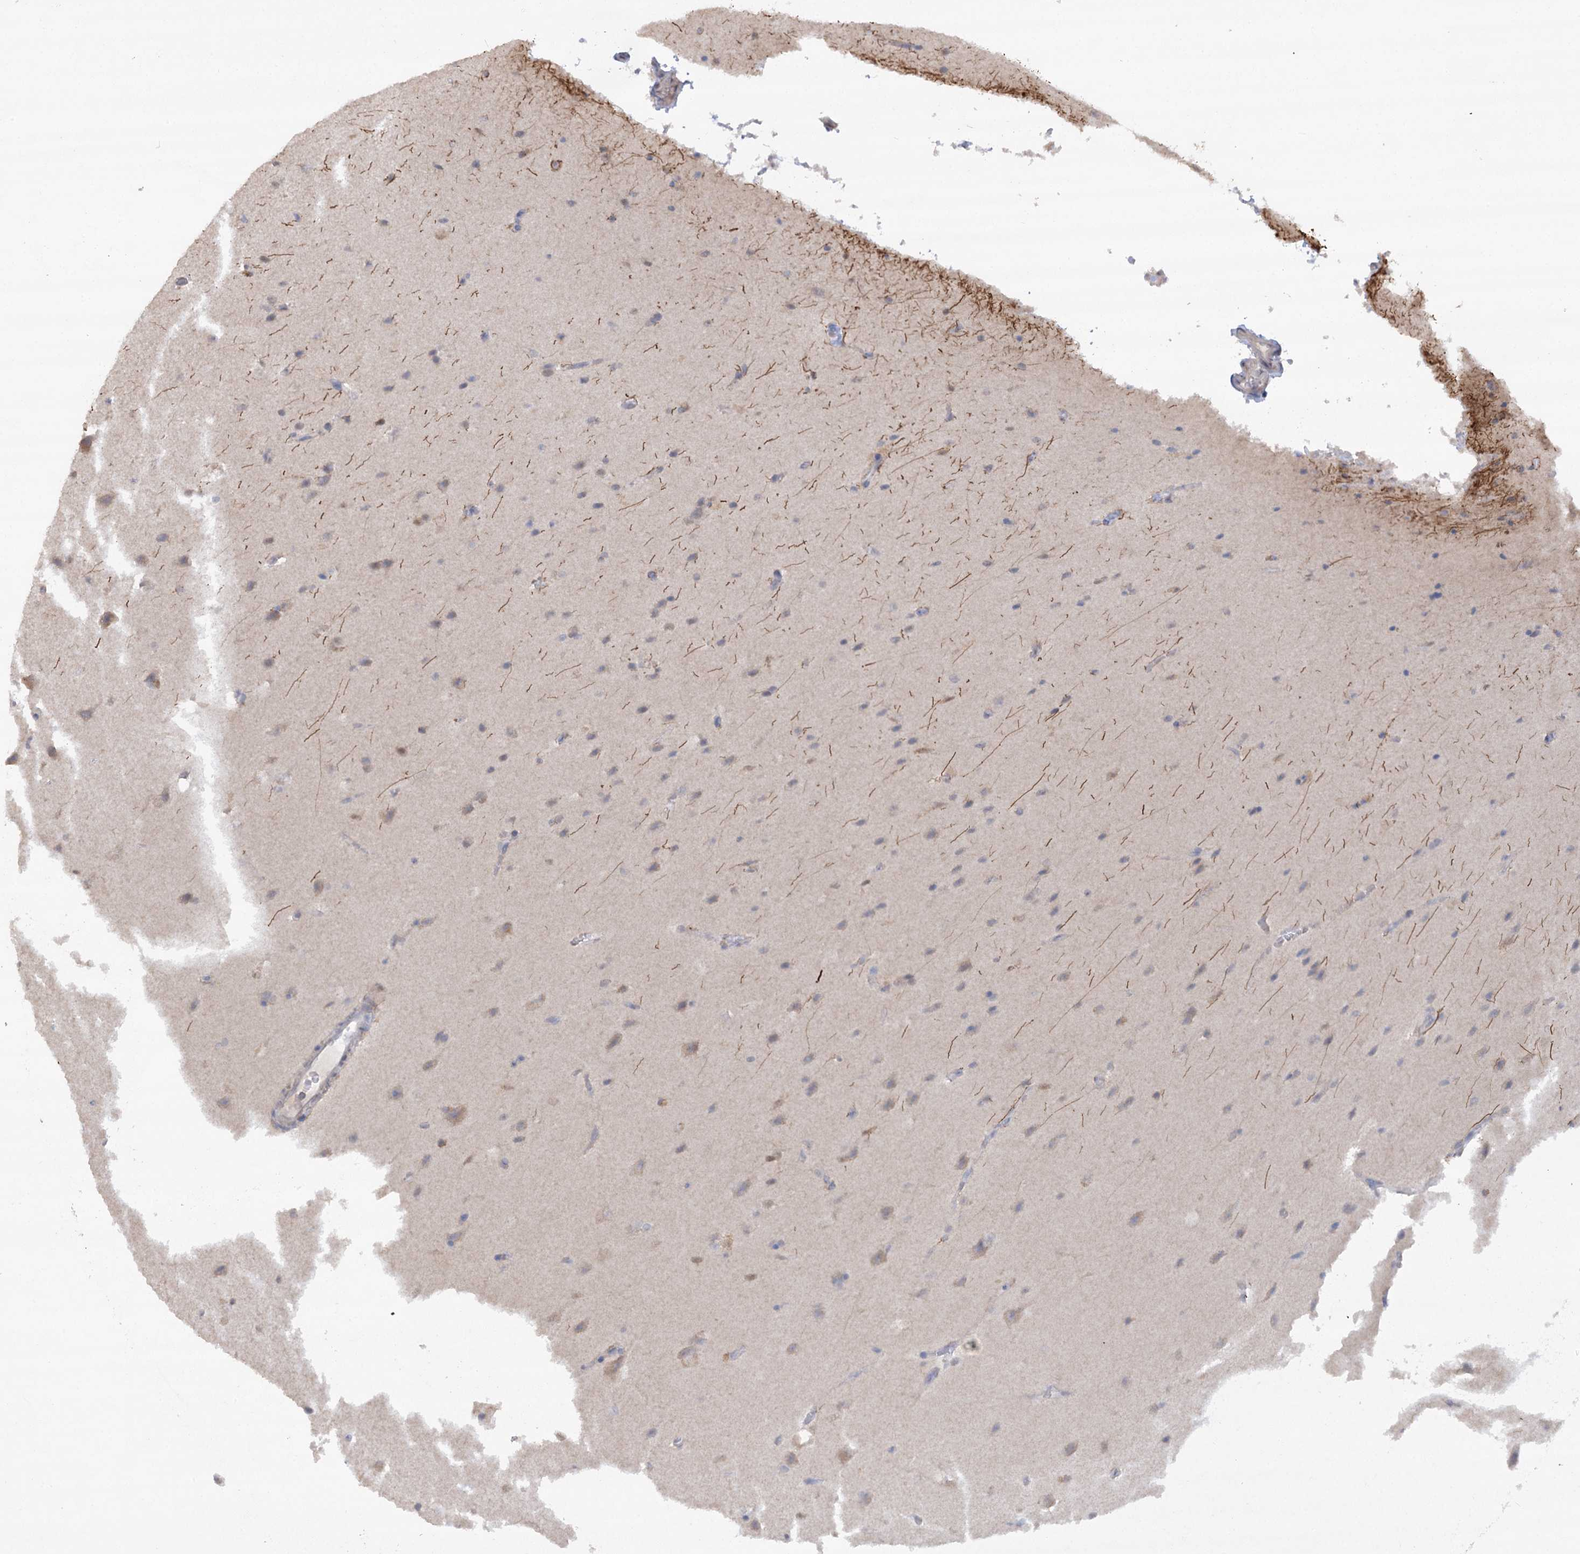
{"staining": {"intensity": "negative", "quantity": "none", "location": "none"}, "tissue": "glioma", "cell_type": "Tumor cells", "image_type": "cancer", "snomed": [{"axis": "morphology", "description": "Glioma, malignant, Low grade"}, {"axis": "topography", "description": "Brain"}], "caption": "A micrograph of malignant low-grade glioma stained for a protein displays no brown staining in tumor cells.", "gene": "TRAF3IP1", "patient": {"sex": "female", "age": 37}}